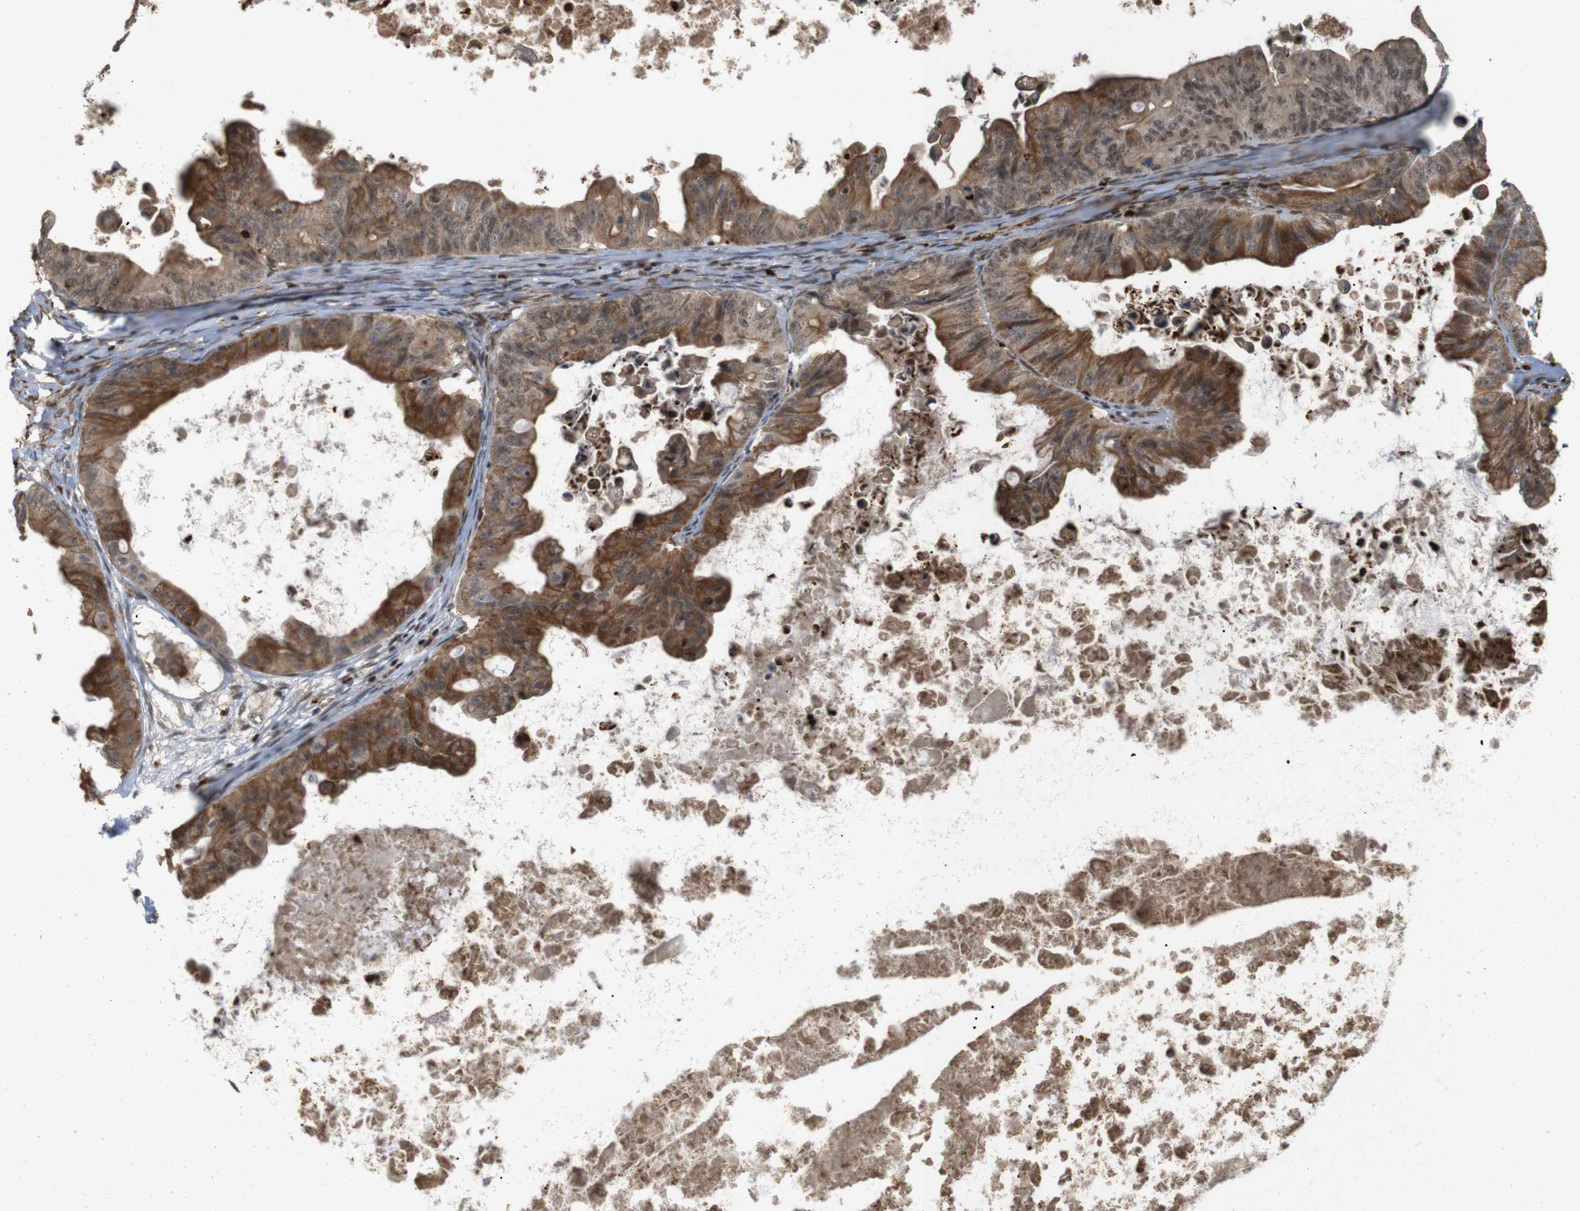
{"staining": {"intensity": "moderate", "quantity": ">75%", "location": "cytoplasmic/membranous,nuclear"}, "tissue": "ovarian cancer", "cell_type": "Tumor cells", "image_type": "cancer", "snomed": [{"axis": "morphology", "description": "Cystadenocarcinoma, mucinous, NOS"}, {"axis": "topography", "description": "Ovary"}], "caption": "Immunohistochemical staining of ovarian cancer (mucinous cystadenocarcinoma) demonstrates medium levels of moderate cytoplasmic/membranous and nuclear protein positivity in approximately >75% of tumor cells.", "gene": "SP2", "patient": {"sex": "female", "age": 37}}